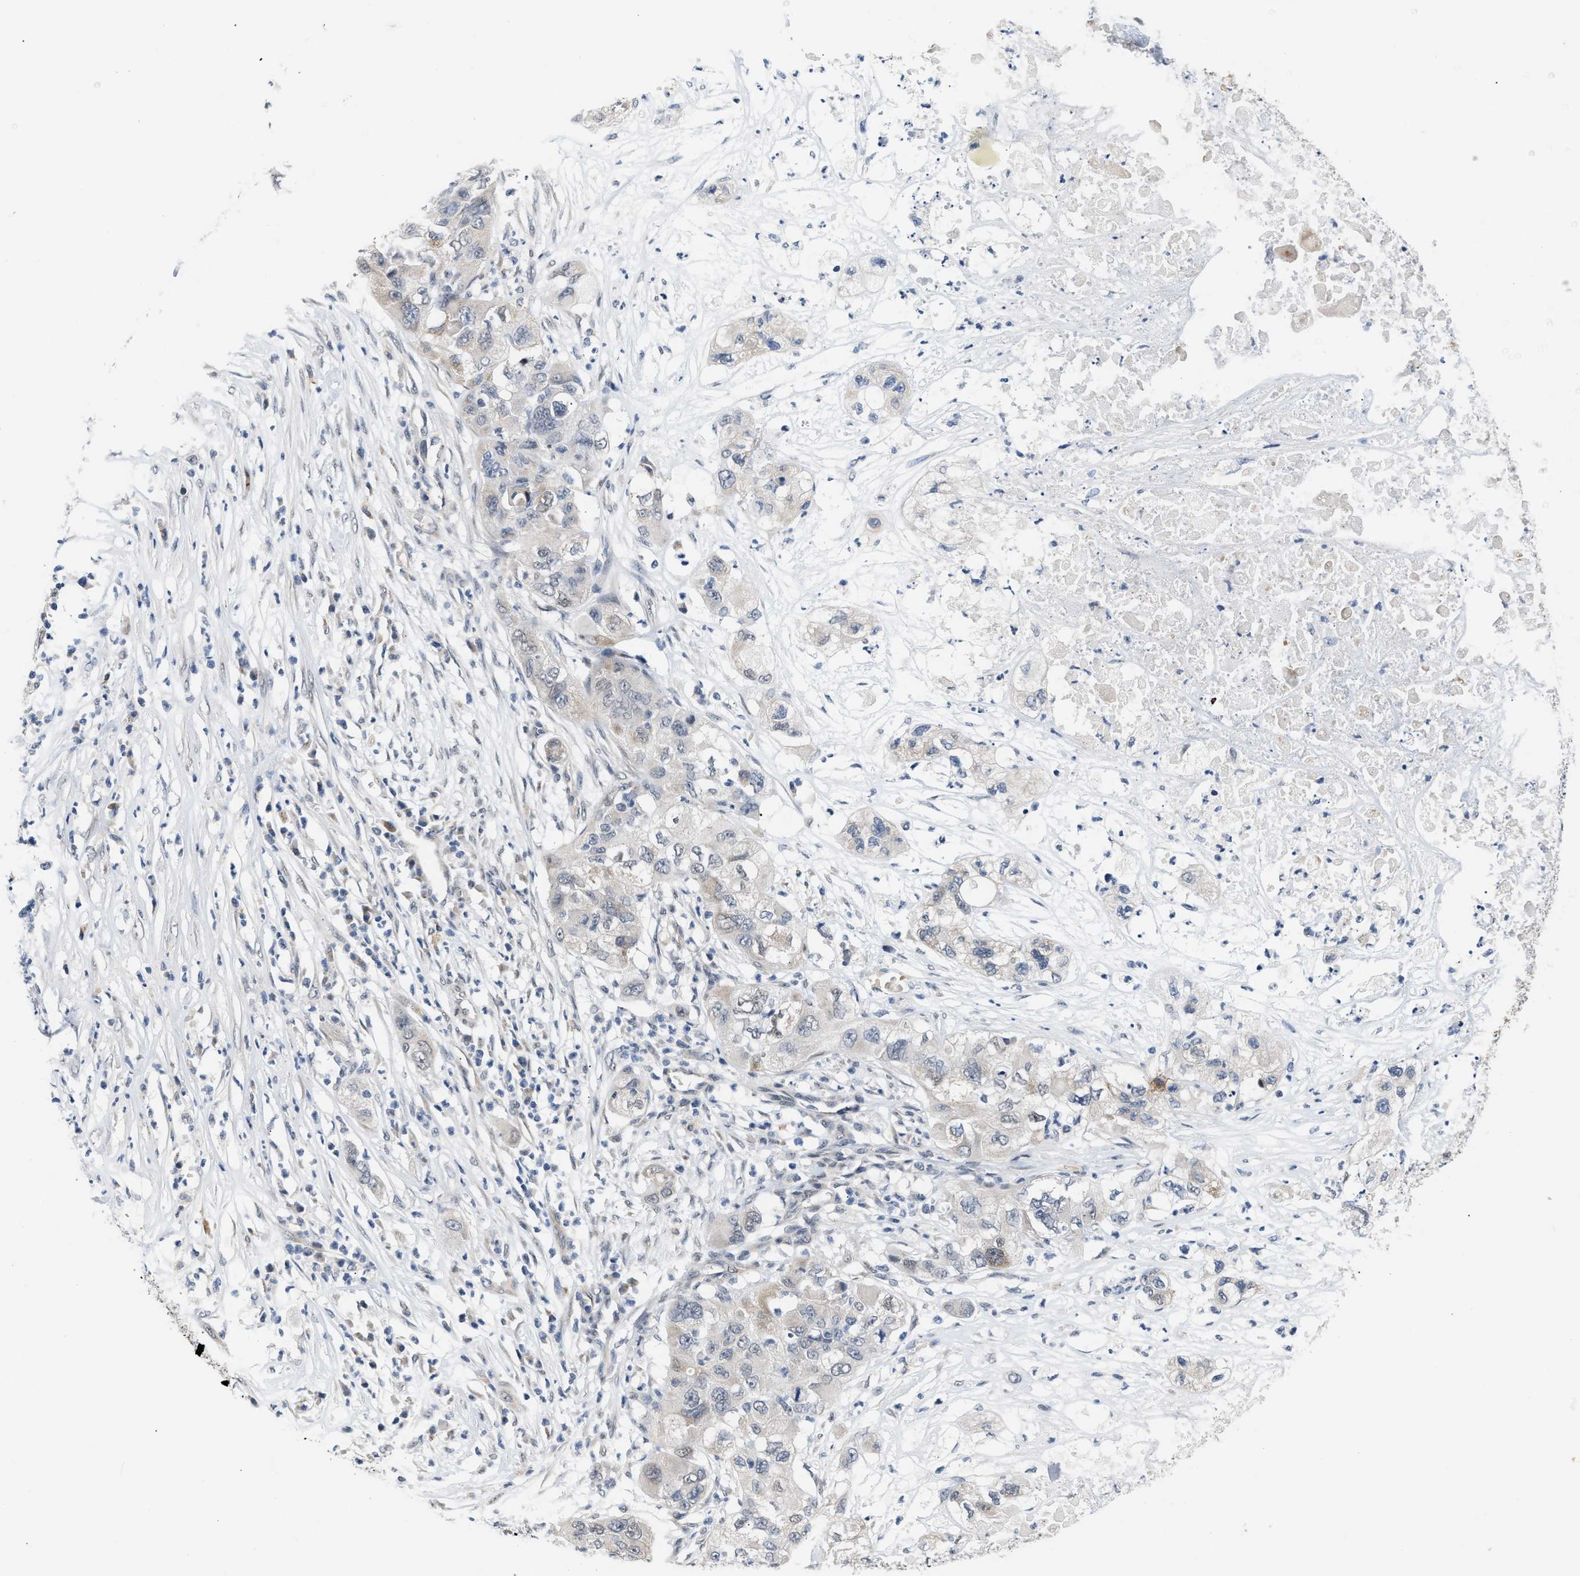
{"staining": {"intensity": "negative", "quantity": "none", "location": "none"}, "tissue": "pancreatic cancer", "cell_type": "Tumor cells", "image_type": "cancer", "snomed": [{"axis": "morphology", "description": "Adenocarcinoma, NOS"}, {"axis": "topography", "description": "Pancreas"}], "caption": "The image reveals no significant staining in tumor cells of pancreatic cancer.", "gene": "TXNRD3", "patient": {"sex": "female", "age": 78}}